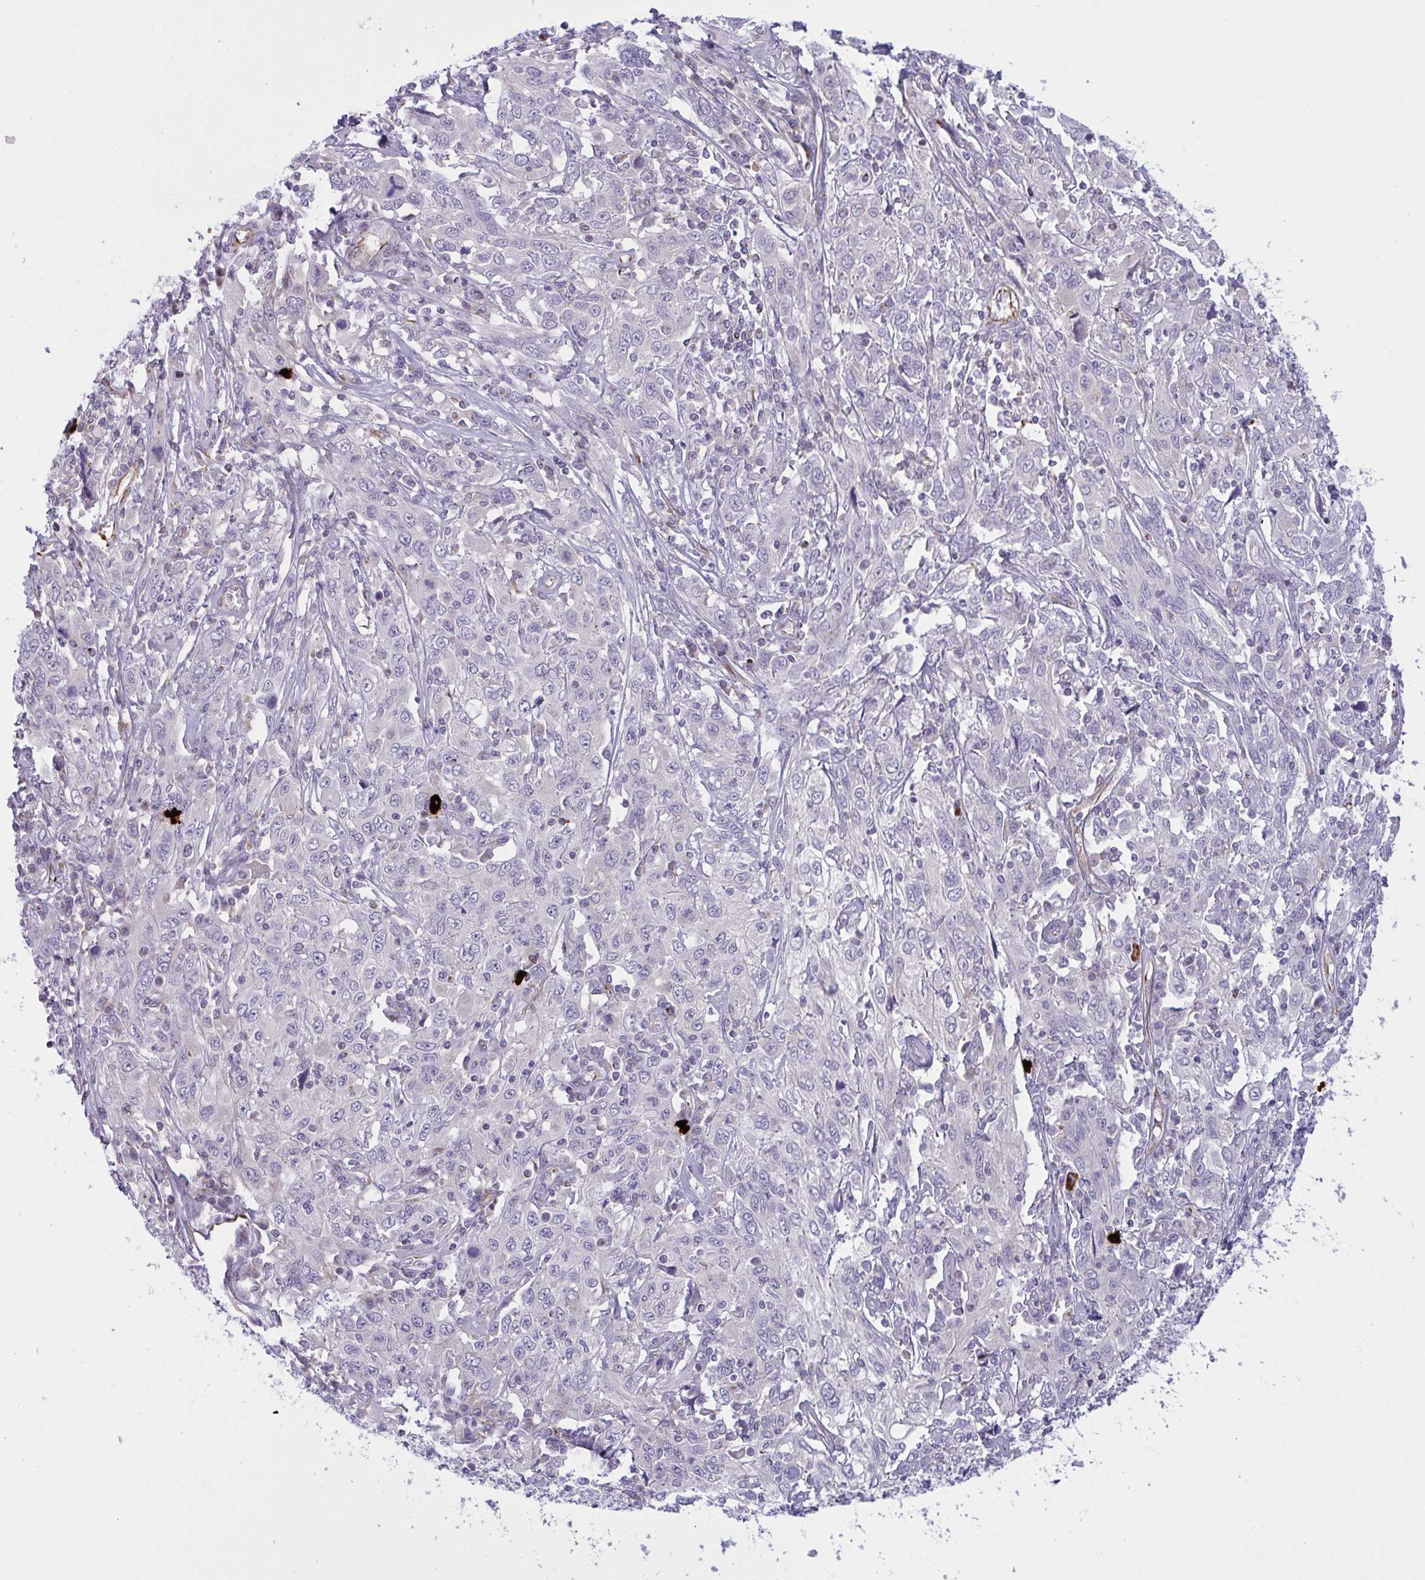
{"staining": {"intensity": "negative", "quantity": "none", "location": "none"}, "tissue": "cervical cancer", "cell_type": "Tumor cells", "image_type": "cancer", "snomed": [{"axis": "morphology", "description": "Squamous cell carcinoma, NOS"}, {"axis": "topography", "description": "Cervix"}], "caption": "DAB immunohistochemical staining of human cervical squamous cell carcinoma reveals no significant staining in tumor cells.", "gene": "DCBLD1", "patient": {"sex": "female", "age": 46}}